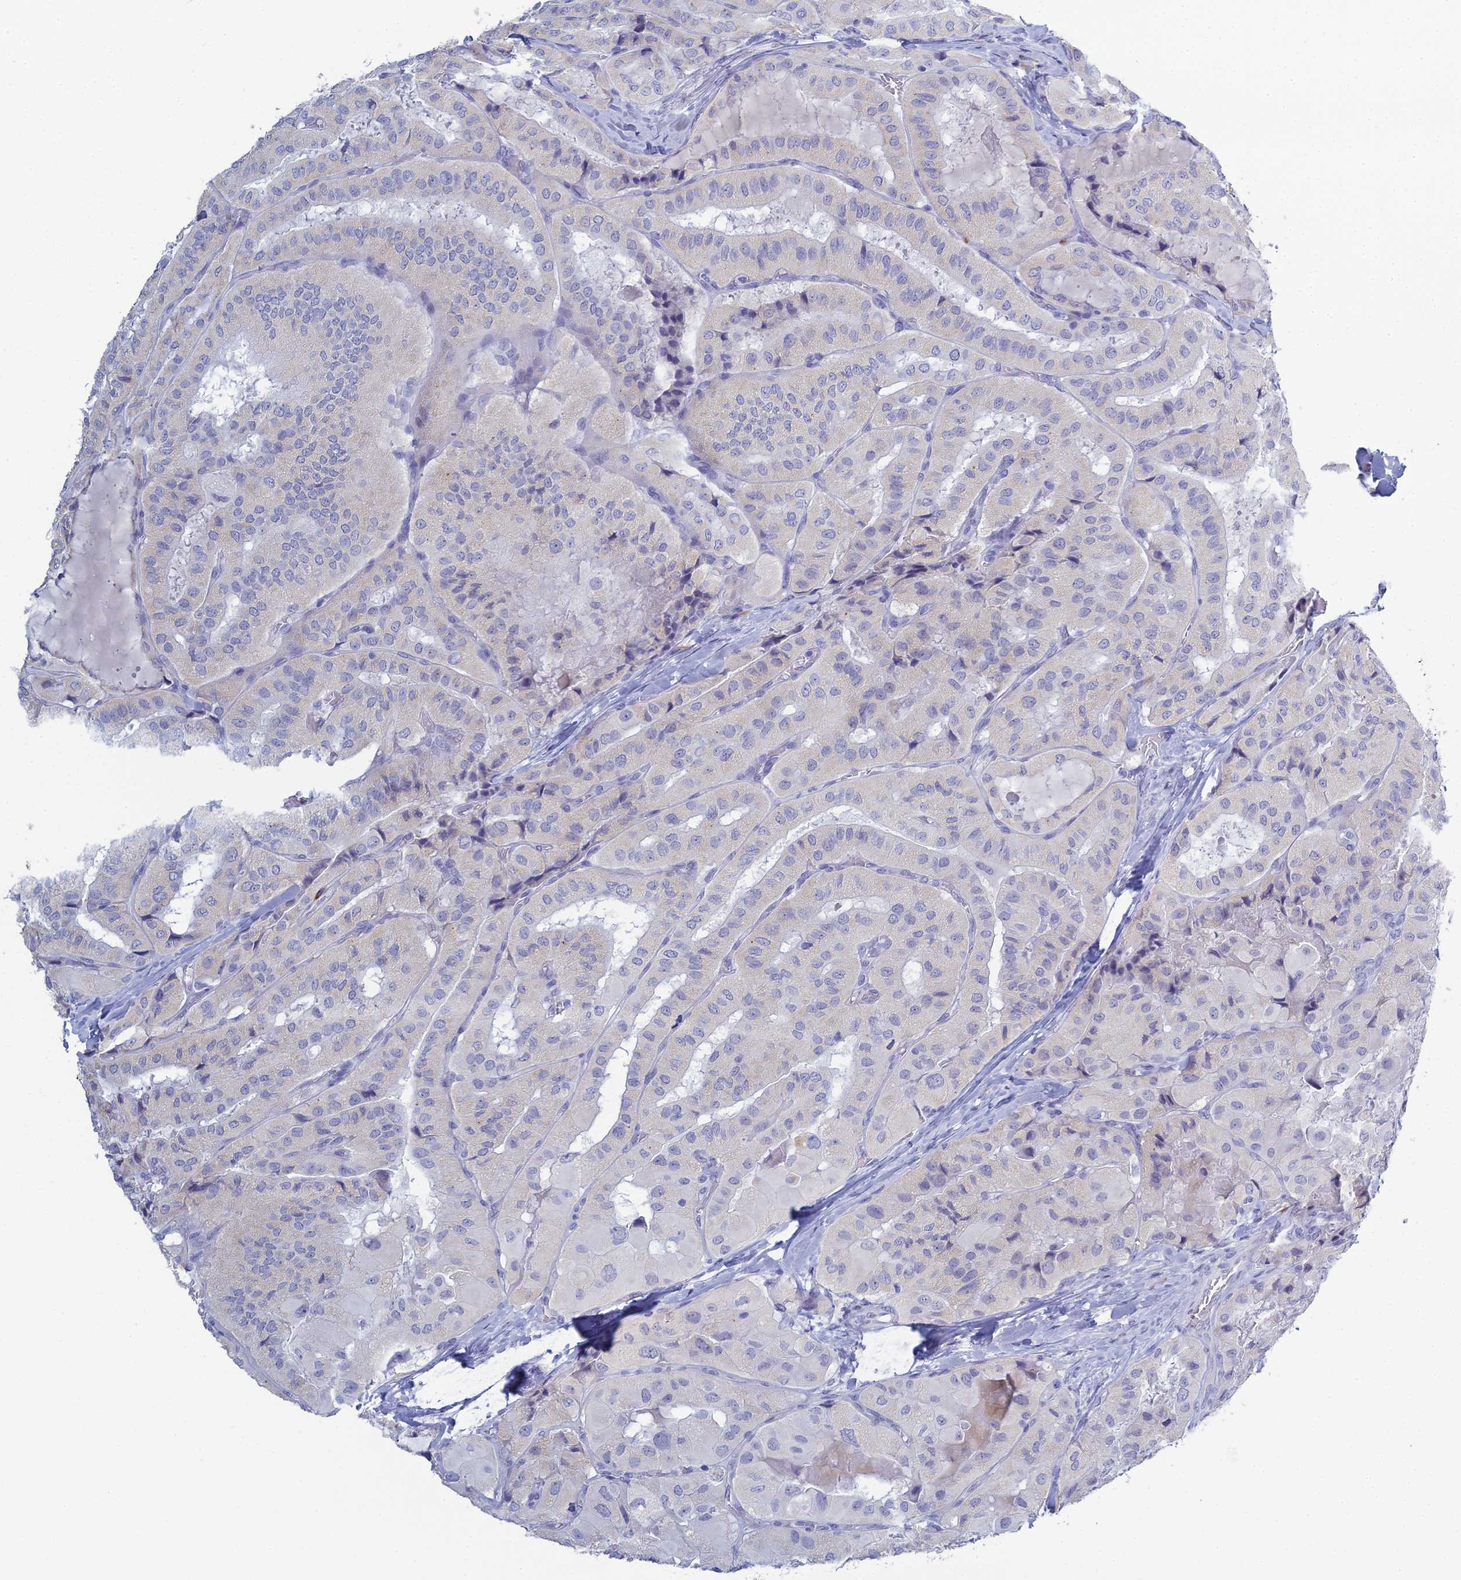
{"staining": {"intensity": "negative", "quantity": "none", "location": "none"}, "tissue": "thyroid cancer", "cell_type": "Tumor cells", "image_type": "cancer", "snomed": [{"axis": "morphology", "description": "Normal tissue, NOS"}, {"axis": "morphology", "description": "Papillary adenocarcinoma, NOS"}, {"axis": "topography", "description": "Thyroid gland"}], "caption": "This histopathology image is of thyroid cancer (papillary adenocarcinoma) stained with immunohistochemistry (IHC) to label a protein in brown with the nuclei are counter-stained blue. There is no positivity in tumor cells.", "gene": "MUC13", "patient": {"sex": "female", "age": 59}}